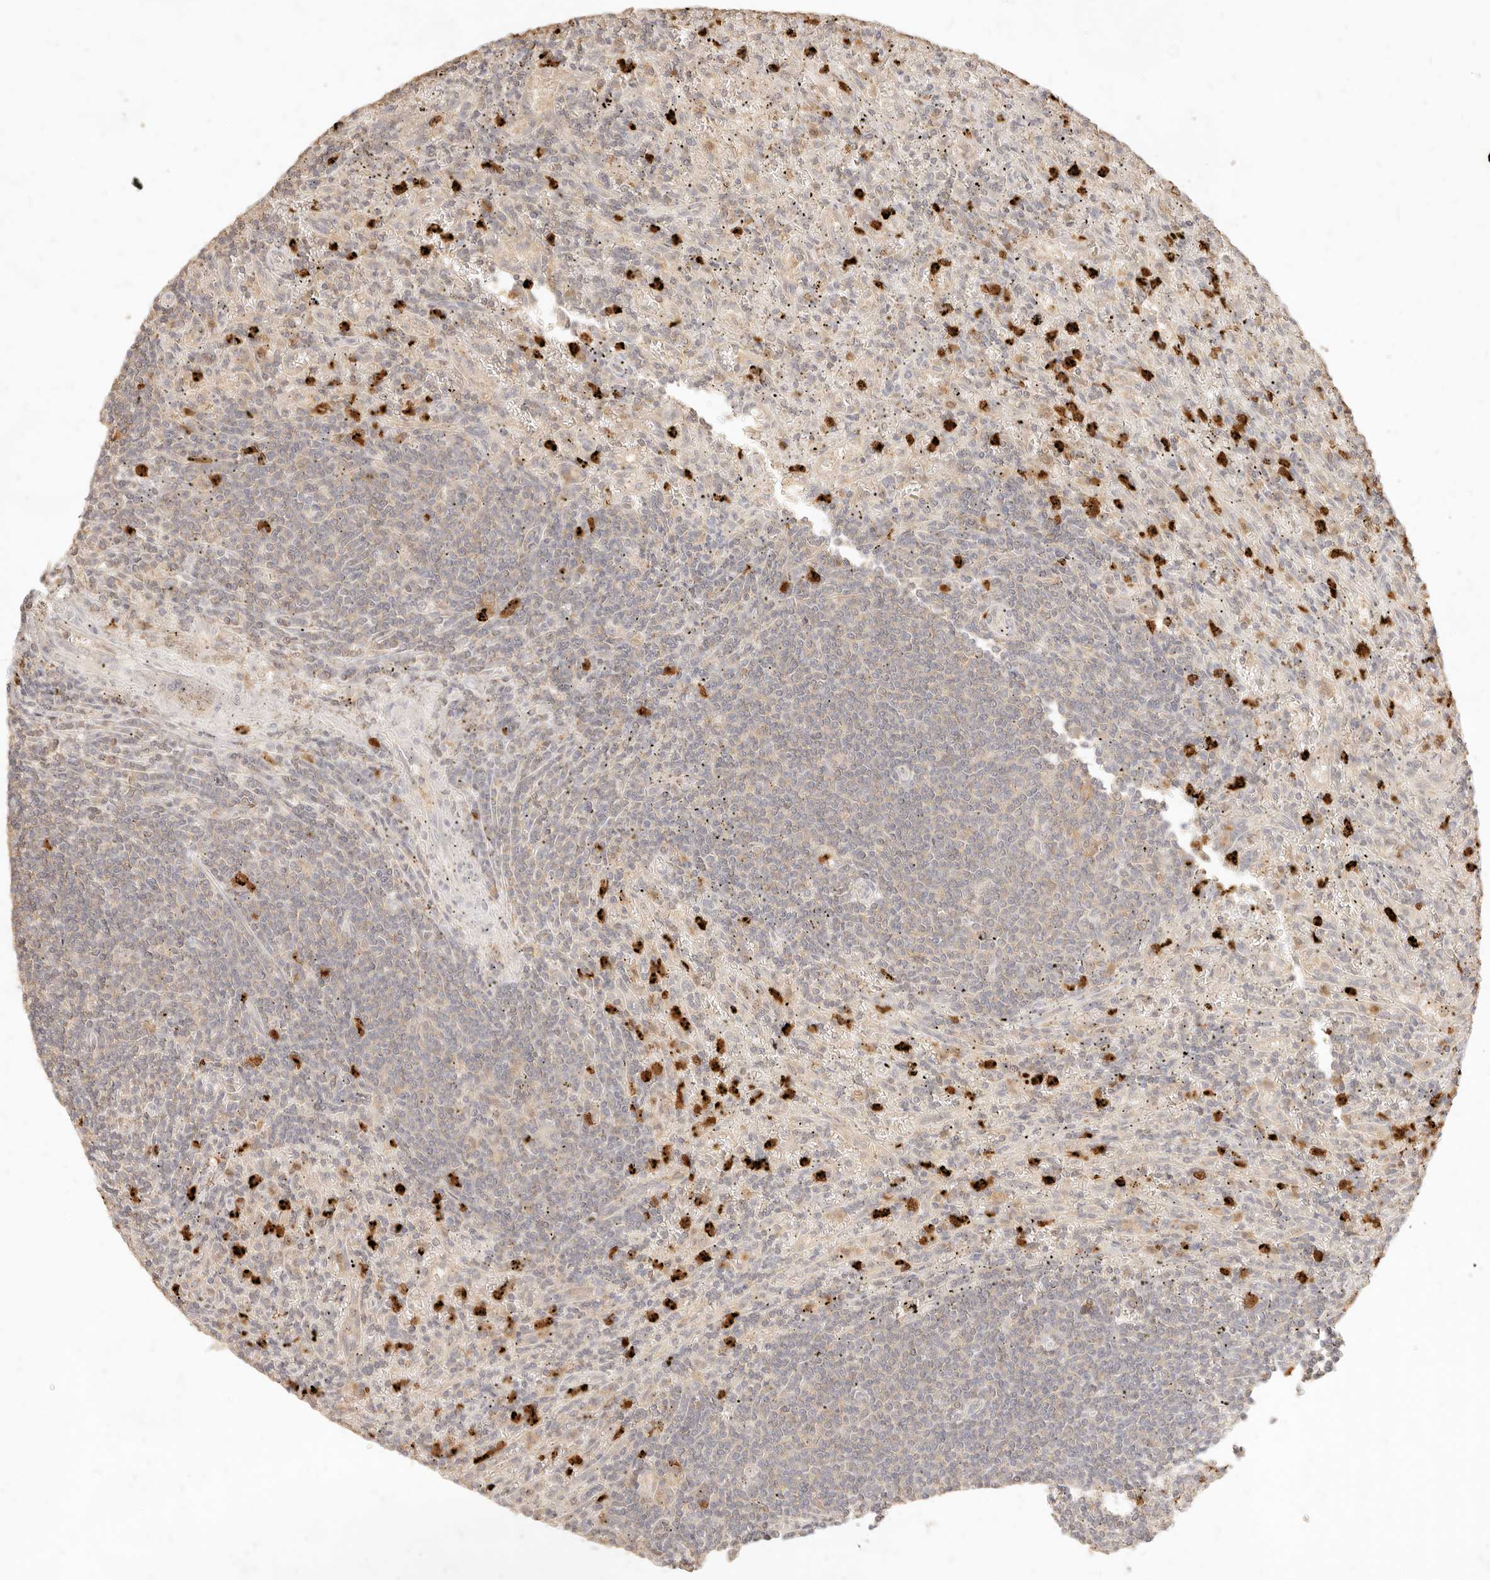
{"staining": {"intensity": "weak", "quantity": "<25%", "location": "cytoplasmic/membranous"}, "tissue": "lymphoma", "cell_type": "Tumor cells", "image_type": "cancer", "snomed": [{"axis": "morphology", "description": "Malignant lymphoma, non-Hodgkin's type, Low grade"}, {"axis": "topography", "description": "Spleen"}], "caption": "This is an immunohistochemistry micrograph of lymphoma. There is no positivity in tumor cells.", "gene": "TMTC2", "patient": {"sex": "male", "age": 76}}